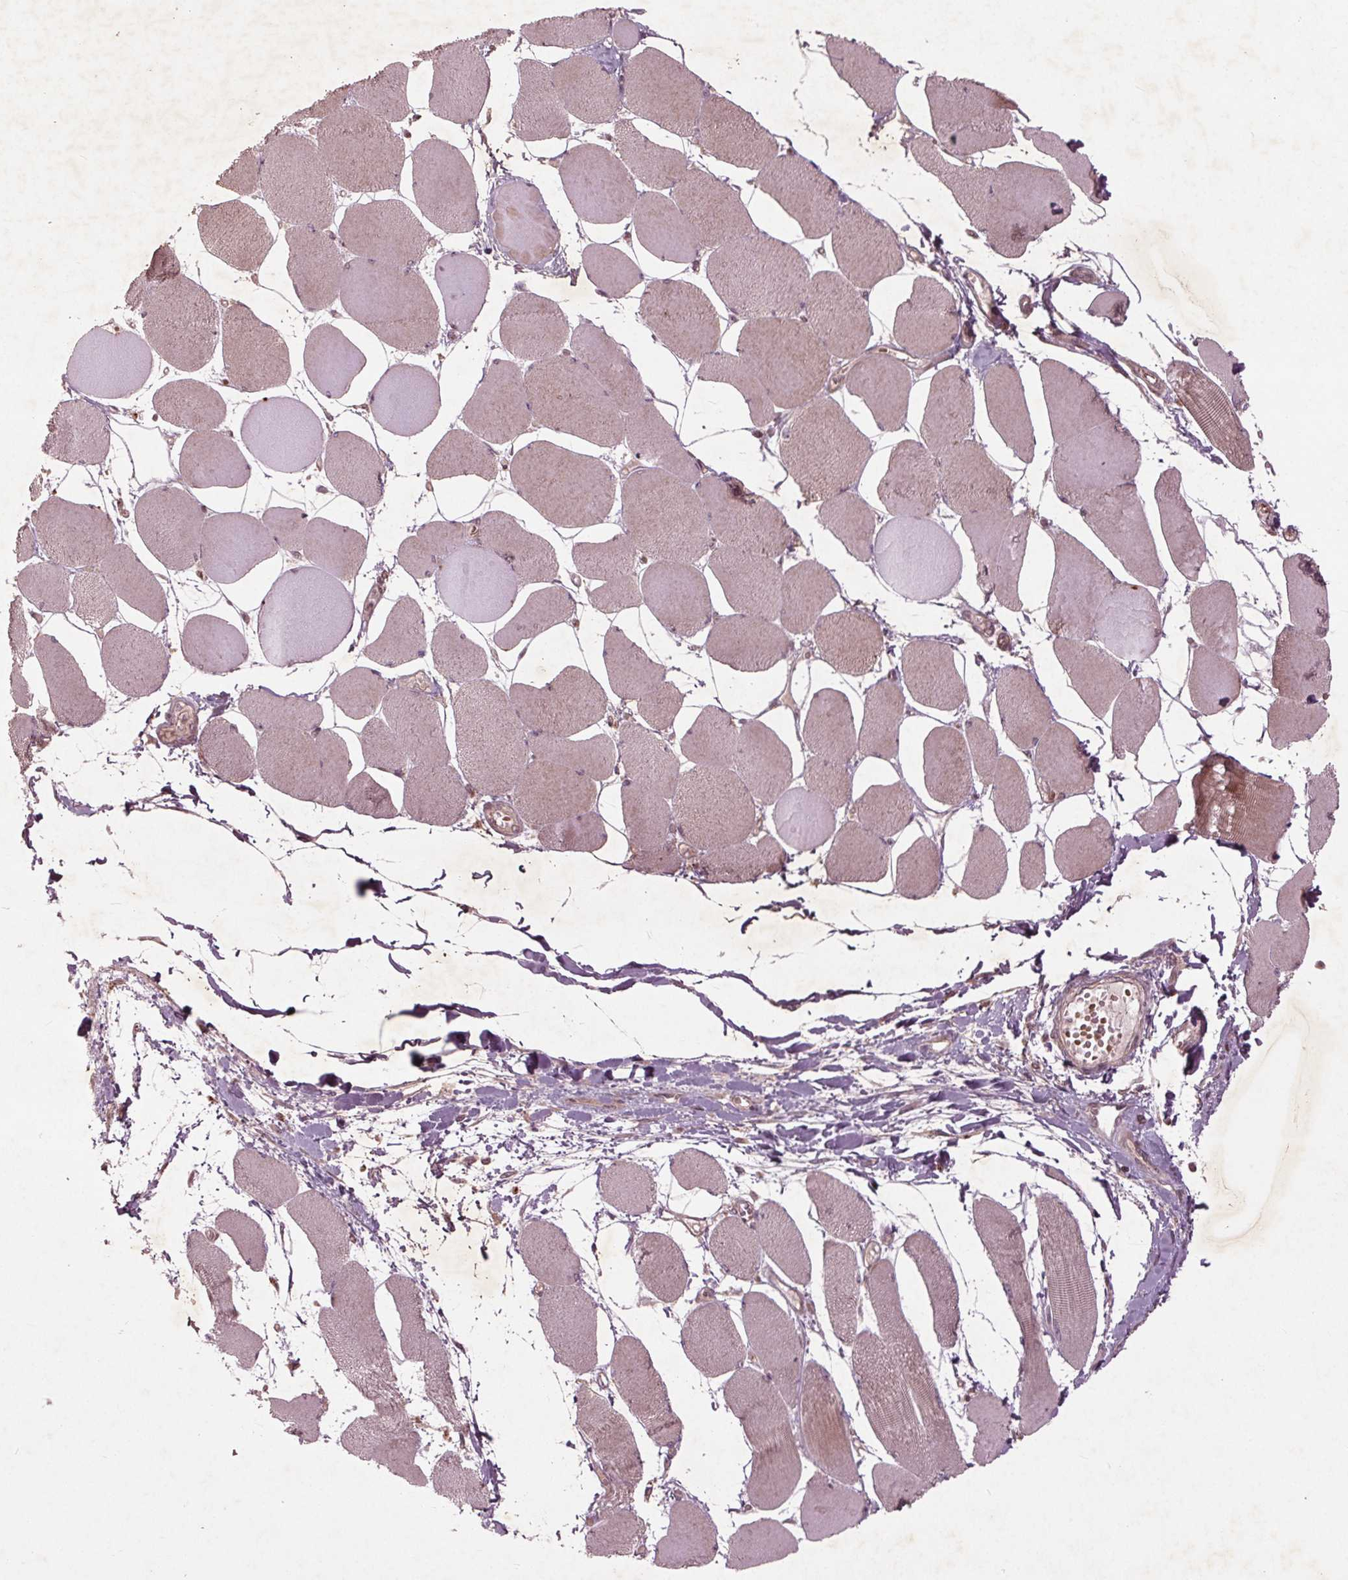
{"staining": {"intensity": "weak", "quantity": "<25%", "location": "cytoplasmic/membranous"}, "tissue": "skeletal muscle", "cell_type": "Myocytes", "image_type": "normal", "snomed": [{"axis": "morphology", "description": "Normal tissue, NOS"}, {"axis": "topography", "description": "Skeletal muscle"}], "caption": "An IHC image of benign skeletal muscle is shown. There is no staining in myocytes of skeletal muscle. Nuclei are stained in blue.", "gene": "CDKL4", "patient": {"sex": "female", "age": 75}}